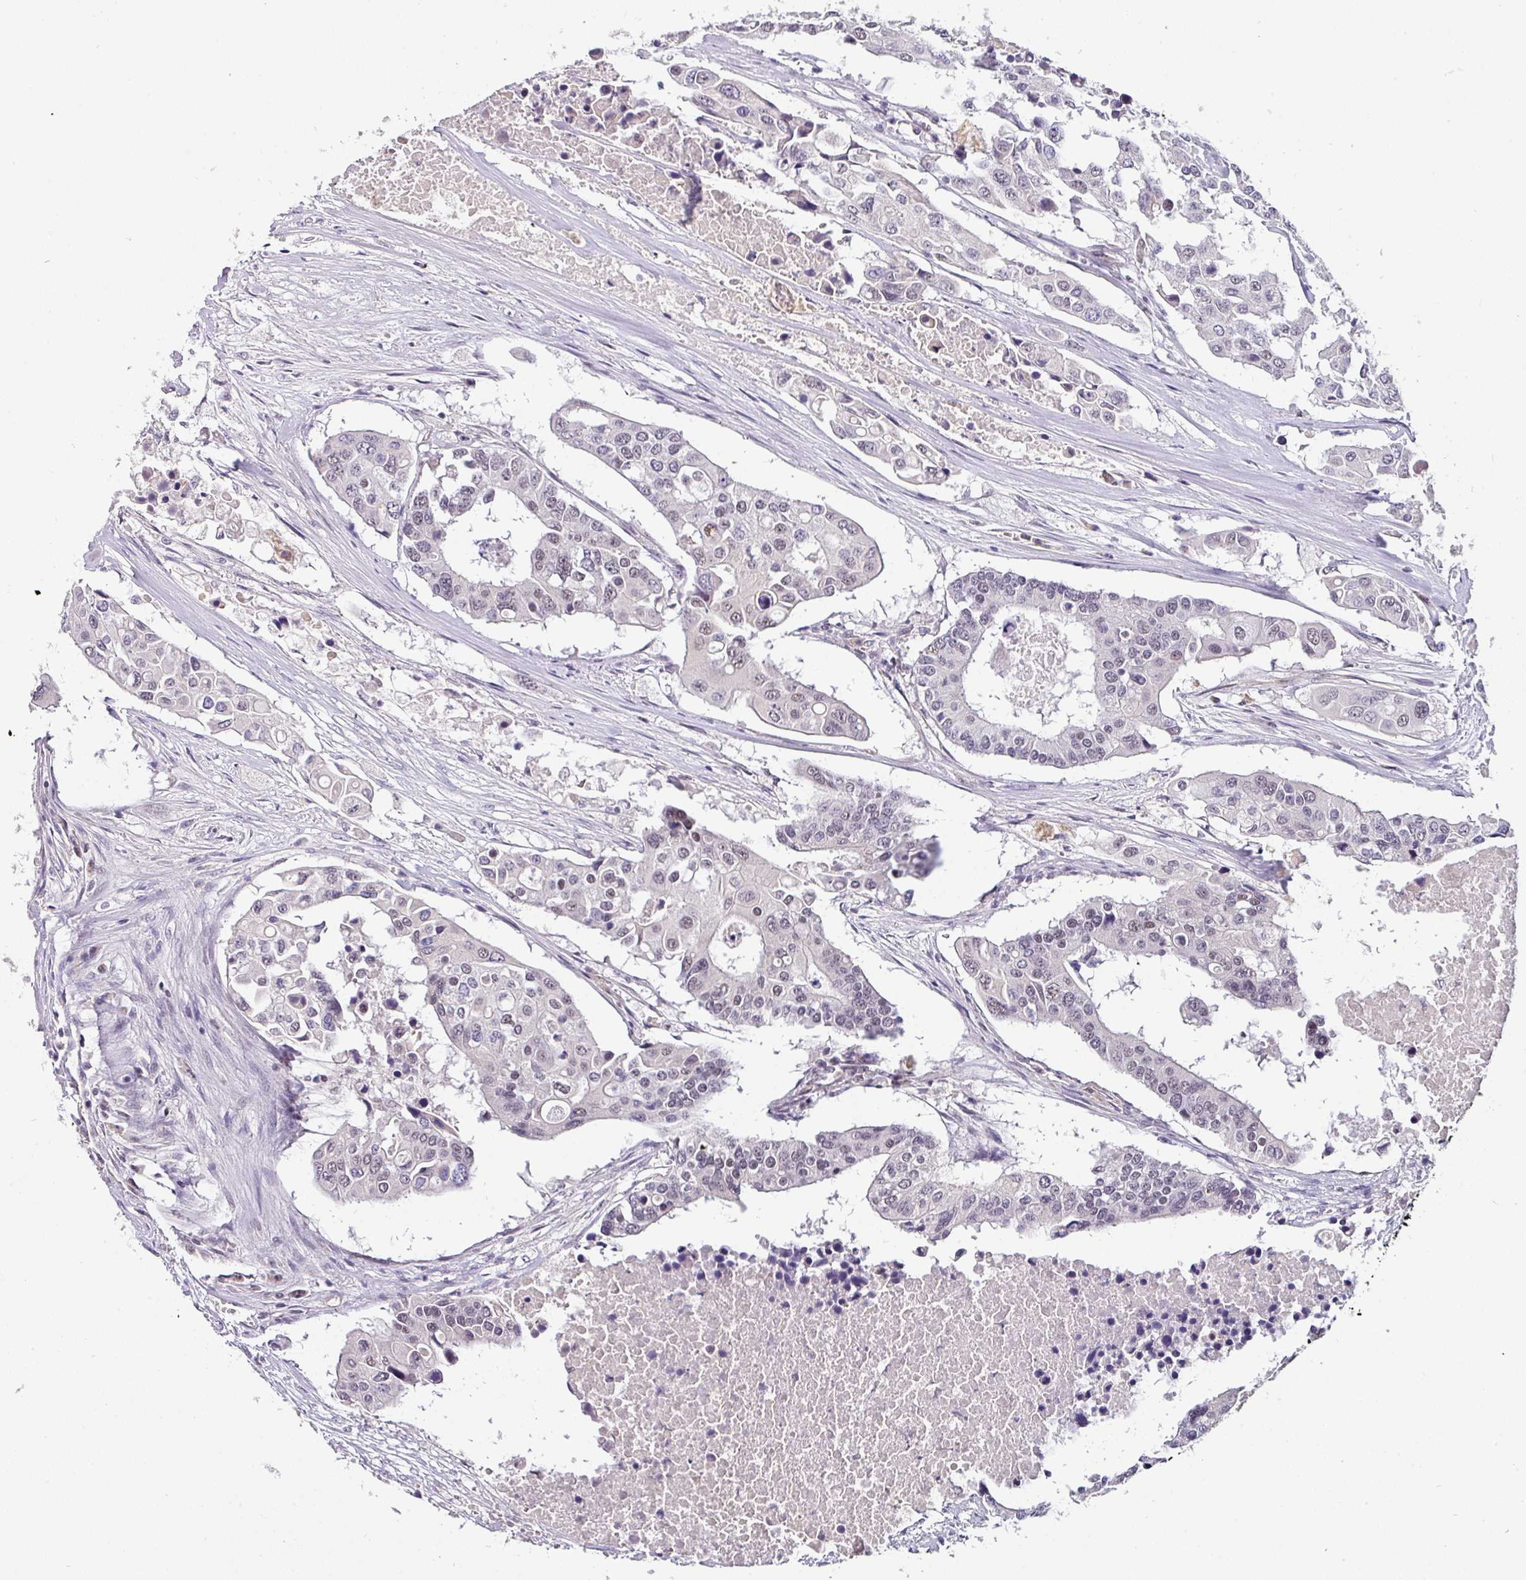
{"staining": {"intensity": "weak", "quantity": "<25%", "location": "nuclear"}, "tissue": "colorectal cancer", "cell_type": "Tumor cells", "image_type": "cancer", "snomed": [{"axis": "morphology", "description": "Adenocarcinoma, NOS"}, {"axis": "topography", "description": "Colon"}], "caption": "Immunohistochemistry micrograph of human colorectal adenocarcinoma stained for a protein (brown), which shows no positivity in tumor cells.", "gene": "NAPSA", "patient": {"sex": "male", "age": 77}}